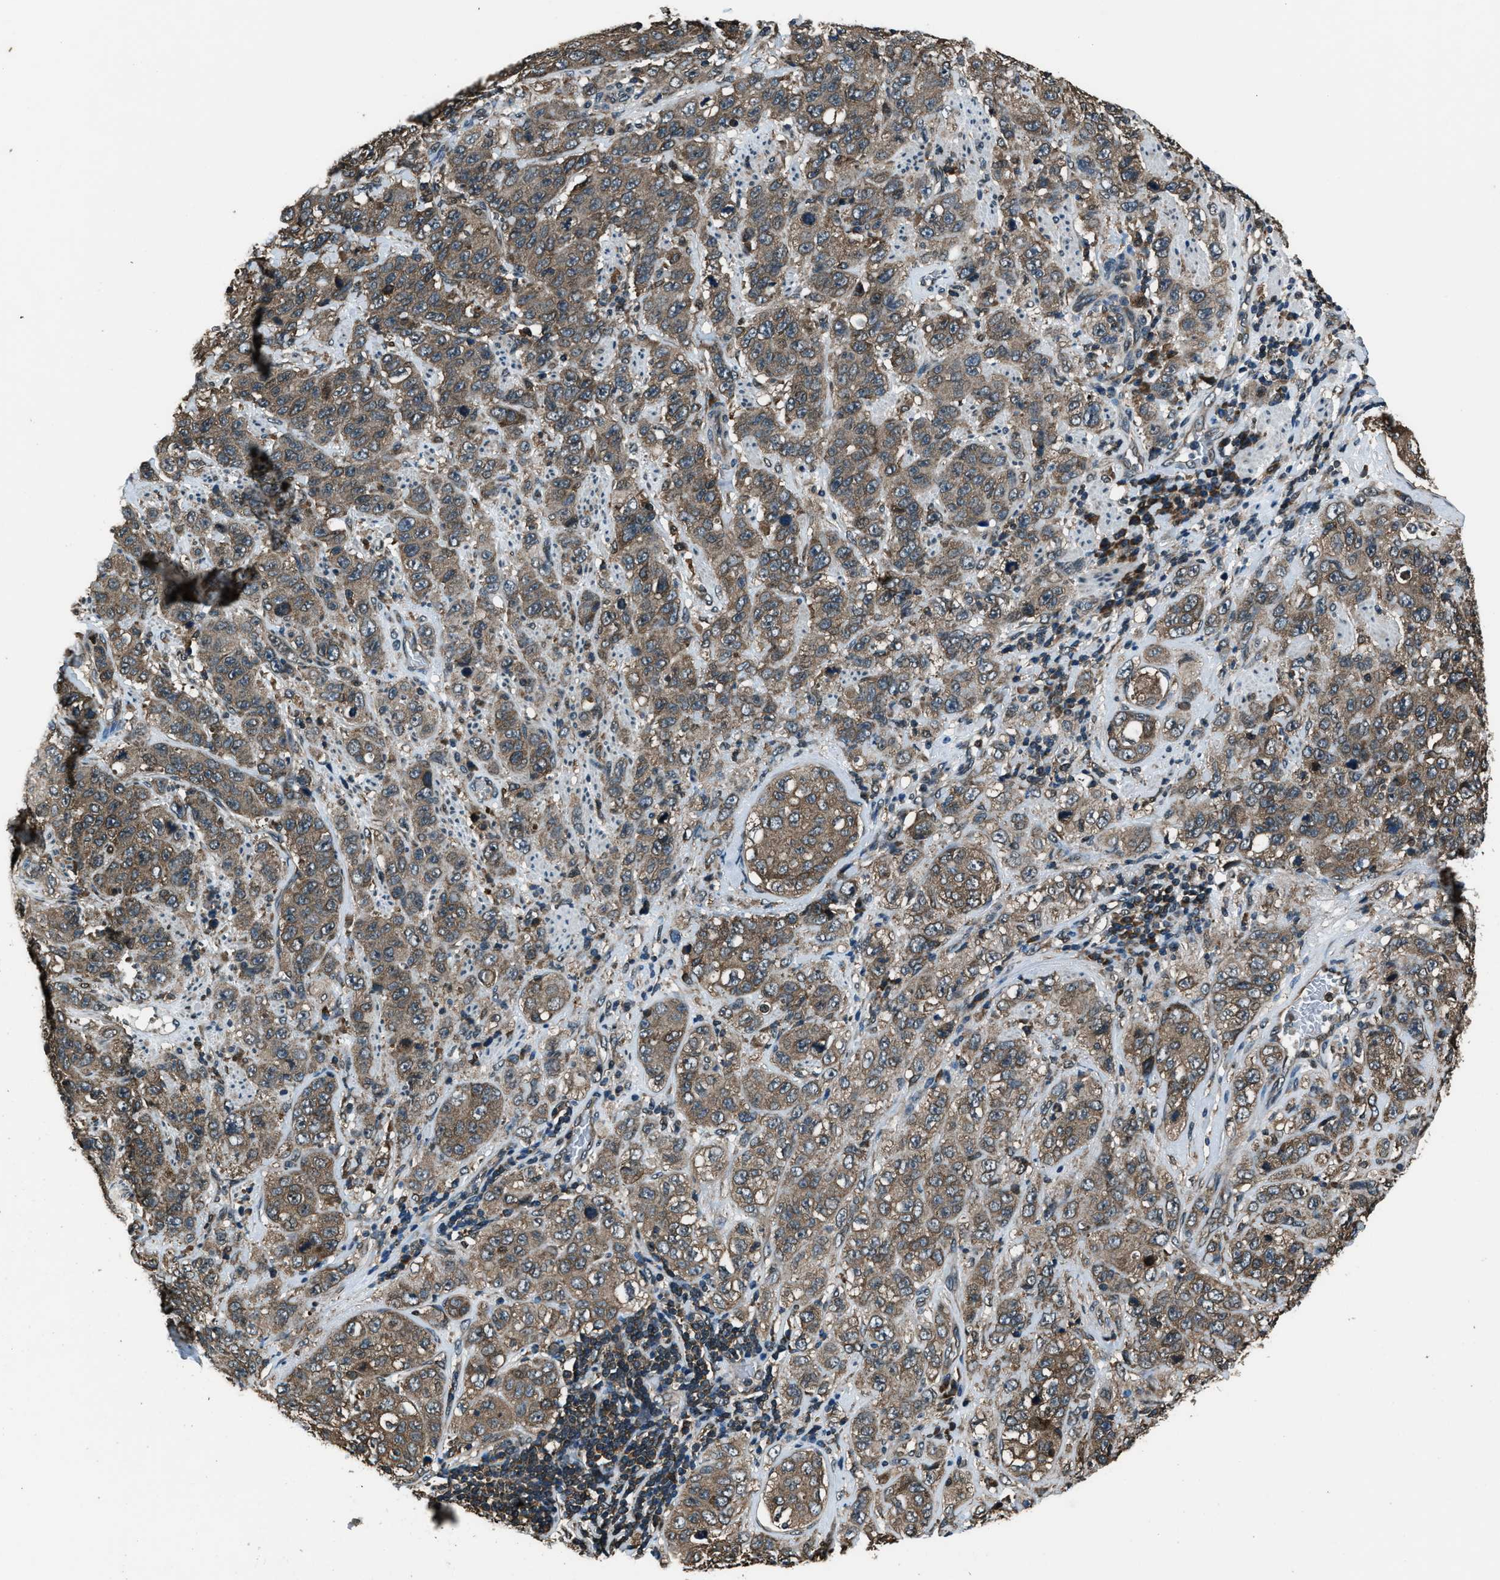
{"staining": {"intensity": "moderate", "quantity": ">75%", "location": "cytoplasmic/membranous"}, "tissue": "stomach cancer", "cell_type": "Tumor cells", "image_type": "cancer", "snomed": [{"axis": "morphology", "description": "Adenocarcinoma, NOS"}, {"axis": "topography", "description": "Stomach"}], "caption": "Stomach adenocarcinoma stained for a protein displays moderate cytoplasmic/membranous positivity in tumor cells.", "gene": "TRIM4", "patient": {"sex": "male", "age": 48}}